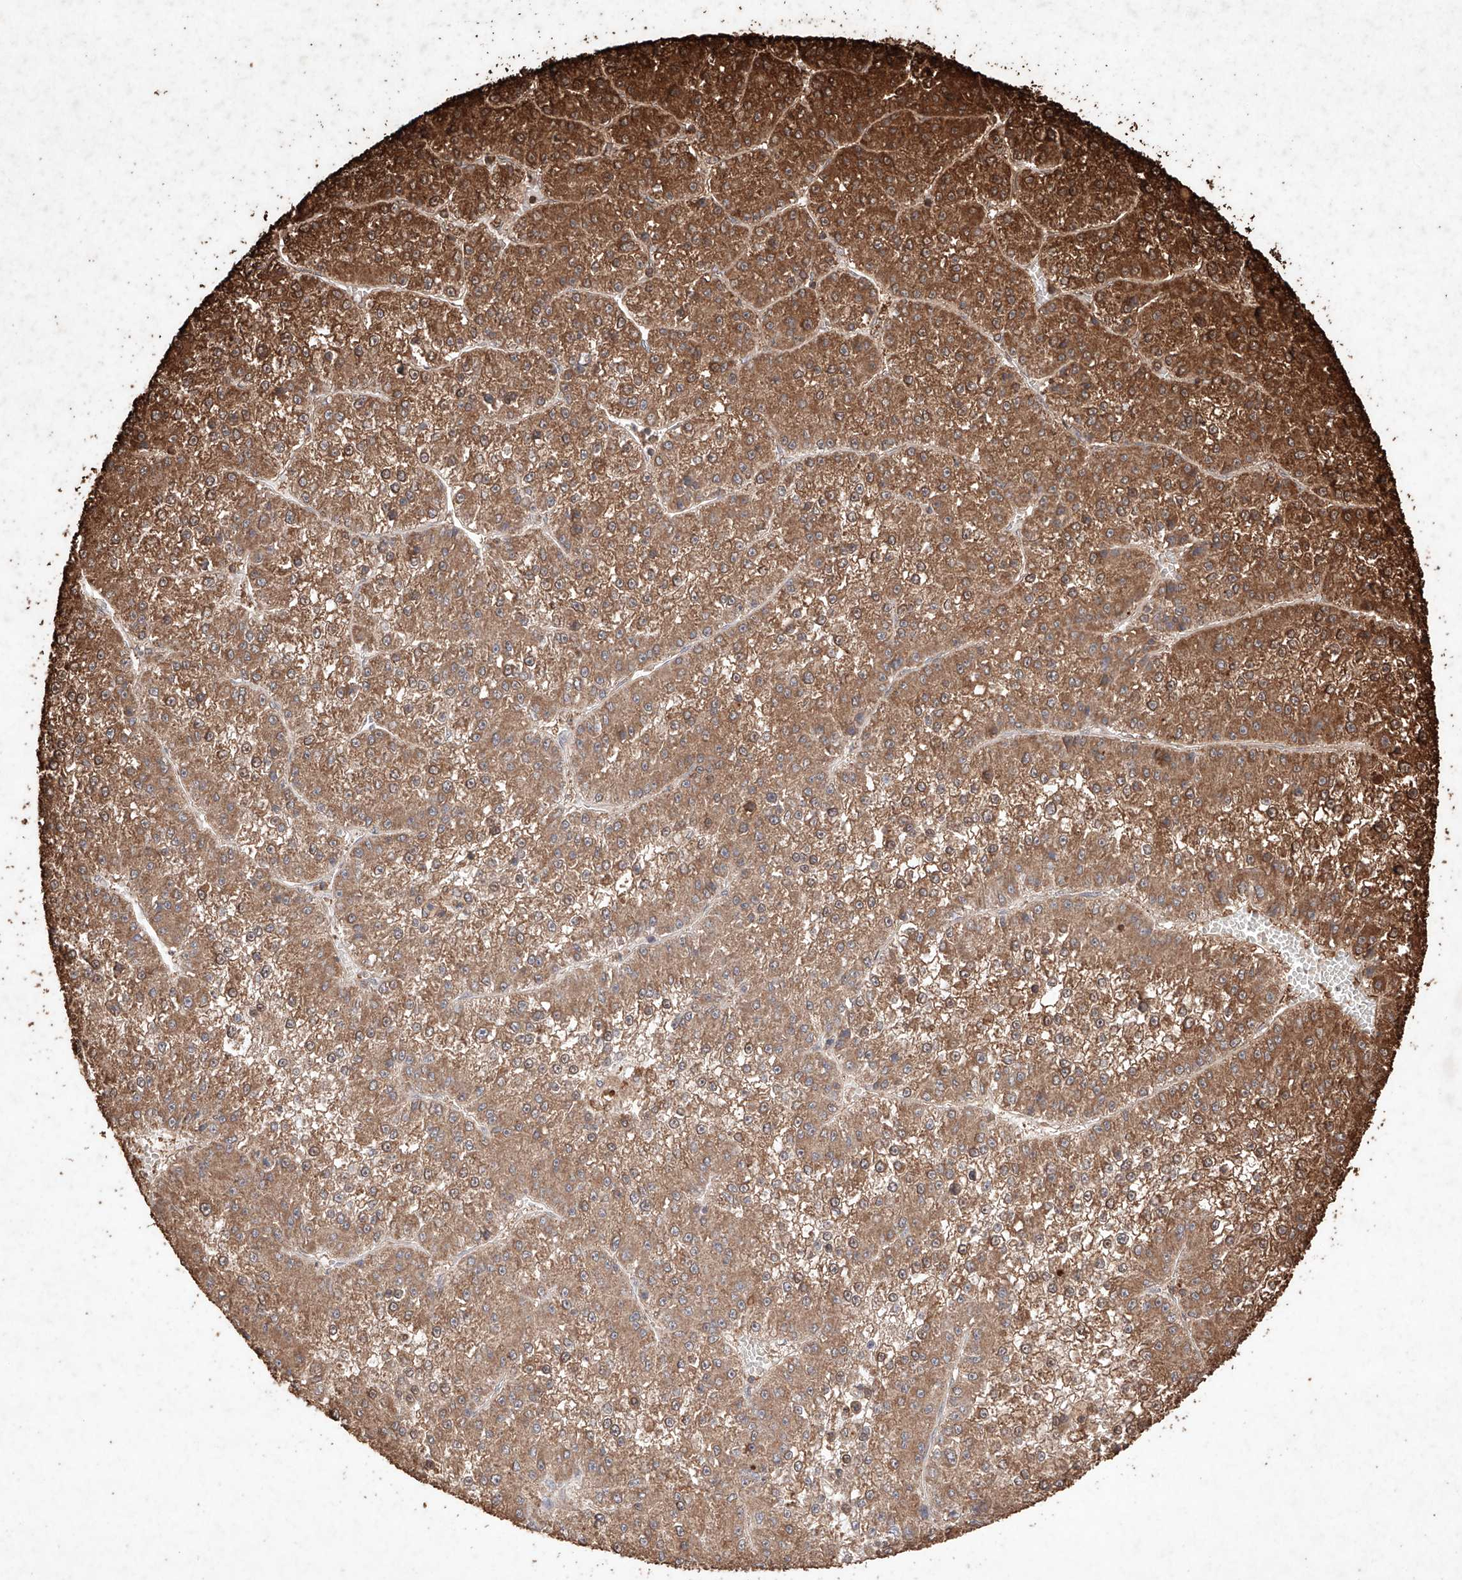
{"staining": {"intensity": "strong", "quantity": "25%-75%", "location": "cytoplasmic/membranous"}, "tissue": "liver cancer", "cell_type": "Tumor cells", "image_type": "cancer", "snomed": [{"axis": "morphology", "description": "Carcinoma, Hepatocellular, NOS"}, {"axis": "topography", "description": "Liver"}], "caption": "A brown stain shows strong cytoplasmic/membranous staining of a protein in liver hepatocellular carcinoma tumor cells.", "gene": "M6PR", "patient": {"sex": "female", "age": 73}}